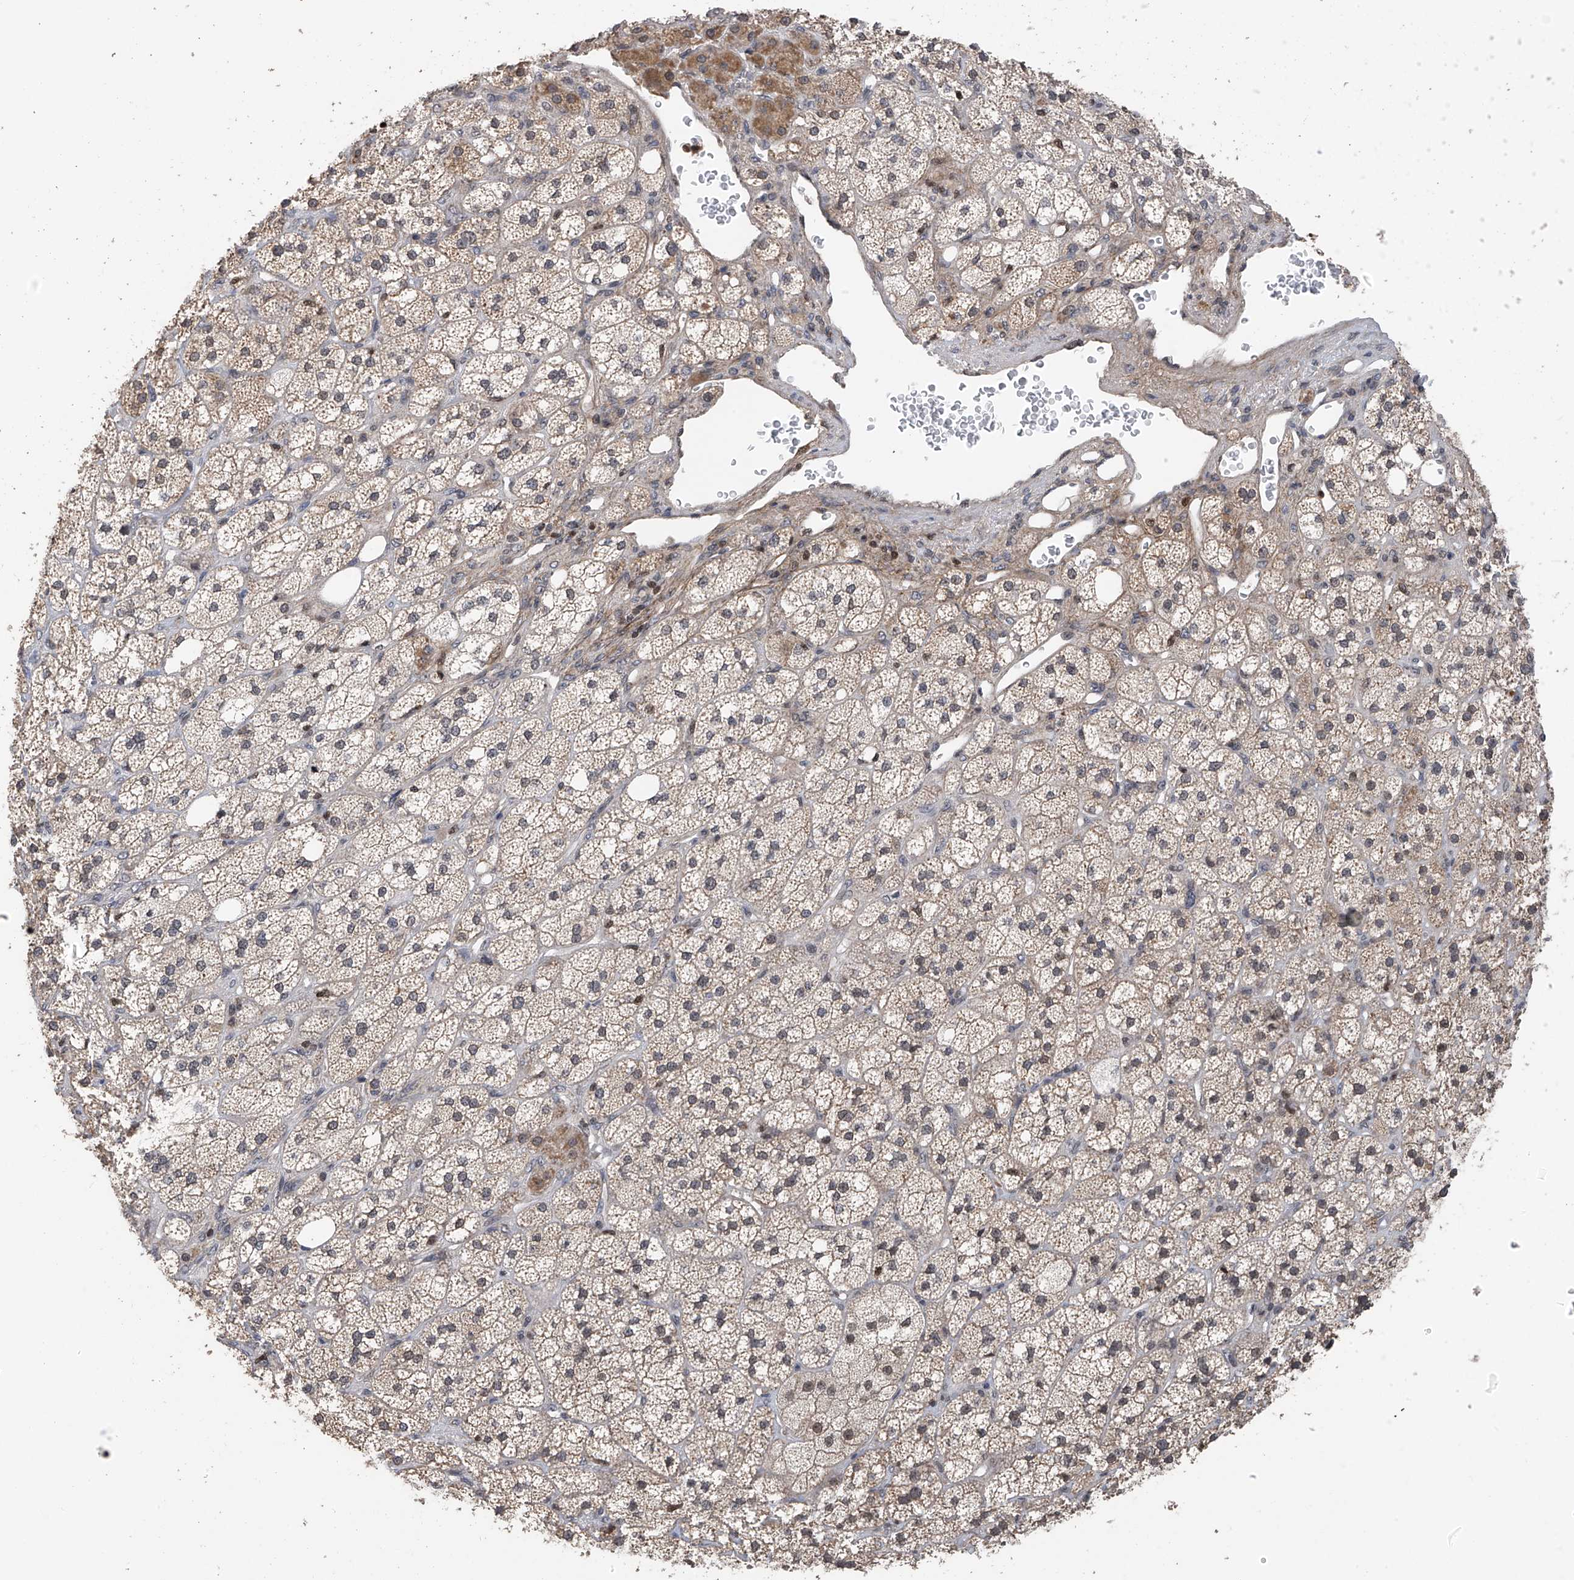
{"staining": {"intensity": "moderate", "quantity": ">75%", "location": "cytoplasmic/membranous,nuclear"}, "tissue": "adrenal gland", "cell_type": "Glandular cells", "image_type": "normal", "snomed": [{"axis": "morphology", "description": "Normal tissue, NOS"}, {"axis": "topography", "description": "Adrenal gland"}], "caption": "The histopathology image displays staining of normal adrenal gland, revealing moderate cytoplasmic/membranous,nuclear protein staining (brown color) within glandular cells. Nuclei are stained in blue.", "gene": "DNAJC9", "patient": {"sex": "male", "age": 61}}